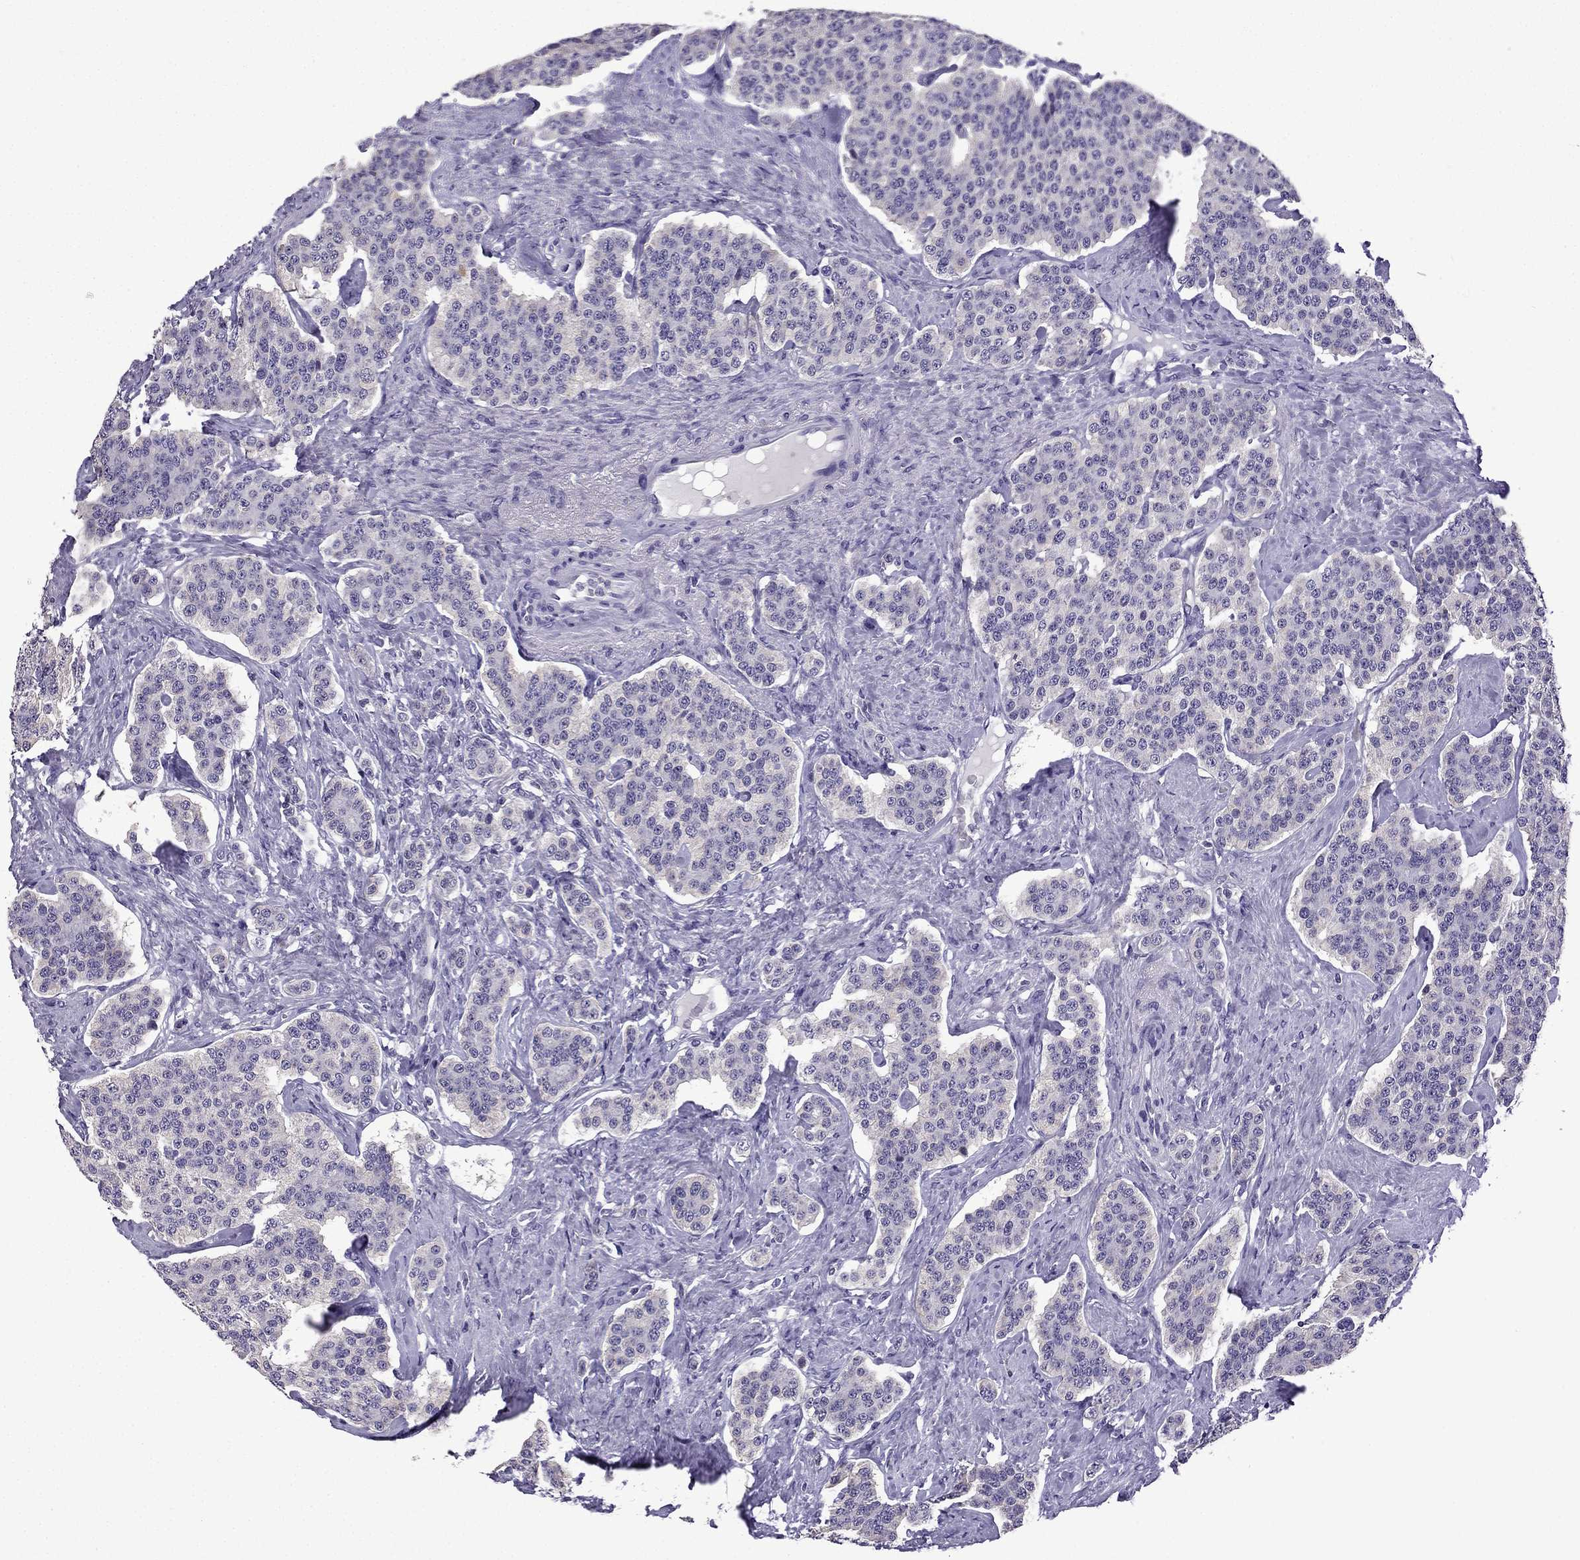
{"staining": {"intensity": "negative", "quantity": "none", "location": "none"}, "tissue": "carcinoid", "cell_type": "Tumor cells", "image_type": "cancer", "snomed": [{"axis": "morphology", "description": "Carcinoid, malignant, NOS"}, {"axis": "topography", "description": "Small intestine"}], "caption": "DAB (3,3'-diaminobenzidine) immunohistochemical staining of human malignant carcinoid shows no significant expression in tumor cells. (Stains: DAB immunohistochemistry with hematoxylin counter stain, Microscopy: brightfield microscopy at high magnification).", "gene": "TTN", "patient": {"sex": "female", "age": 58}}